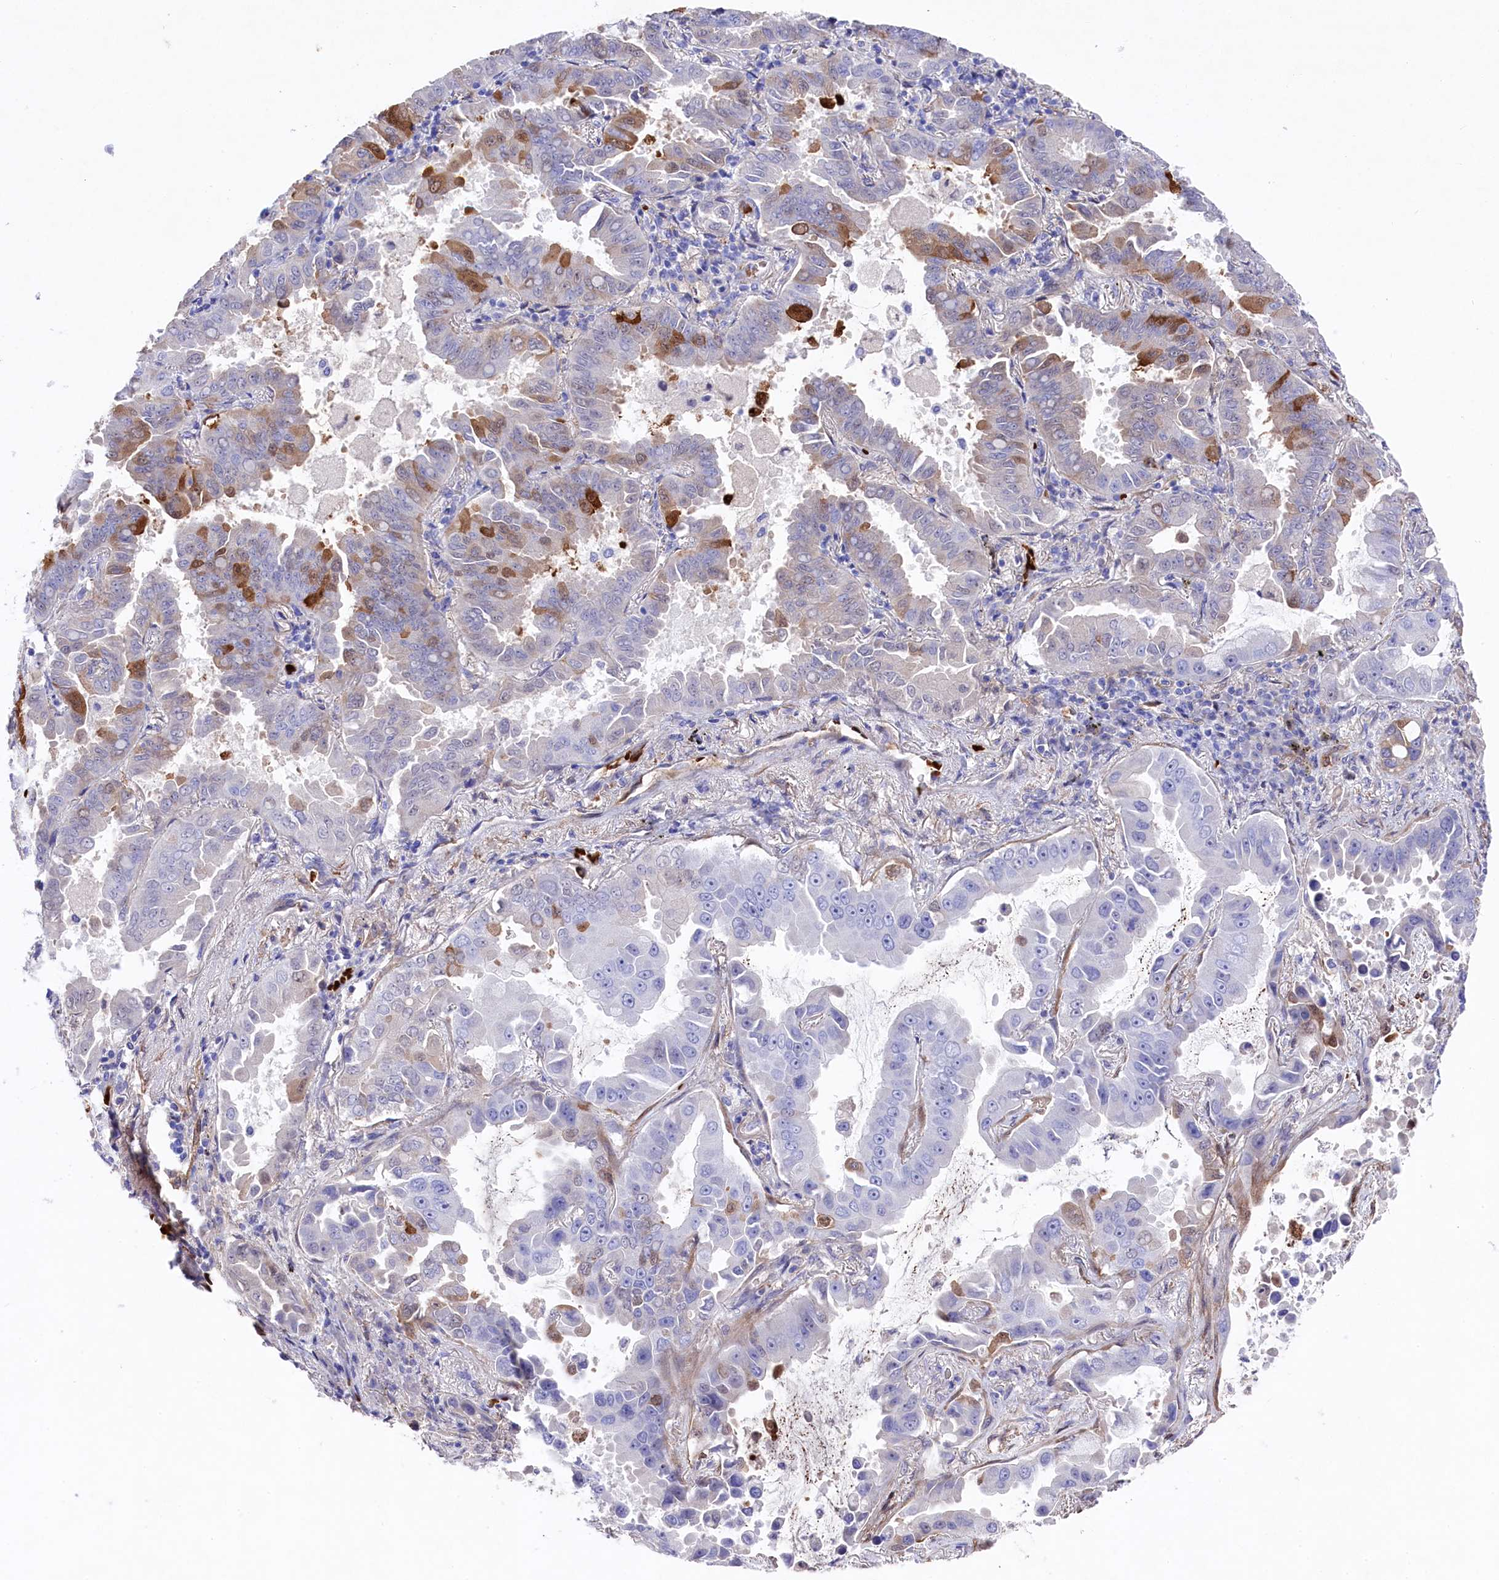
{"staining": {"intensity": "moderate", "quantity": "<25%", "location": "cytoplasmic/membranous"}, "tissue": "lung cancer", "cell_type": "Tumor cells", "image_type": "cancer", "snomed": [{"axis": "morphology", "description": "Adenocarcinoma, NOS"}, {"axis": "topography", "description": "Lung"}], "caption": "Lung cancer (adenocarcinoma) stained with IHC demonstrates moderate cytoplasmic/membranous staining in approximately <25% of tumor cells.", "gene": "LHFPL4", "patient": {"sex": "male", "age": 64}}